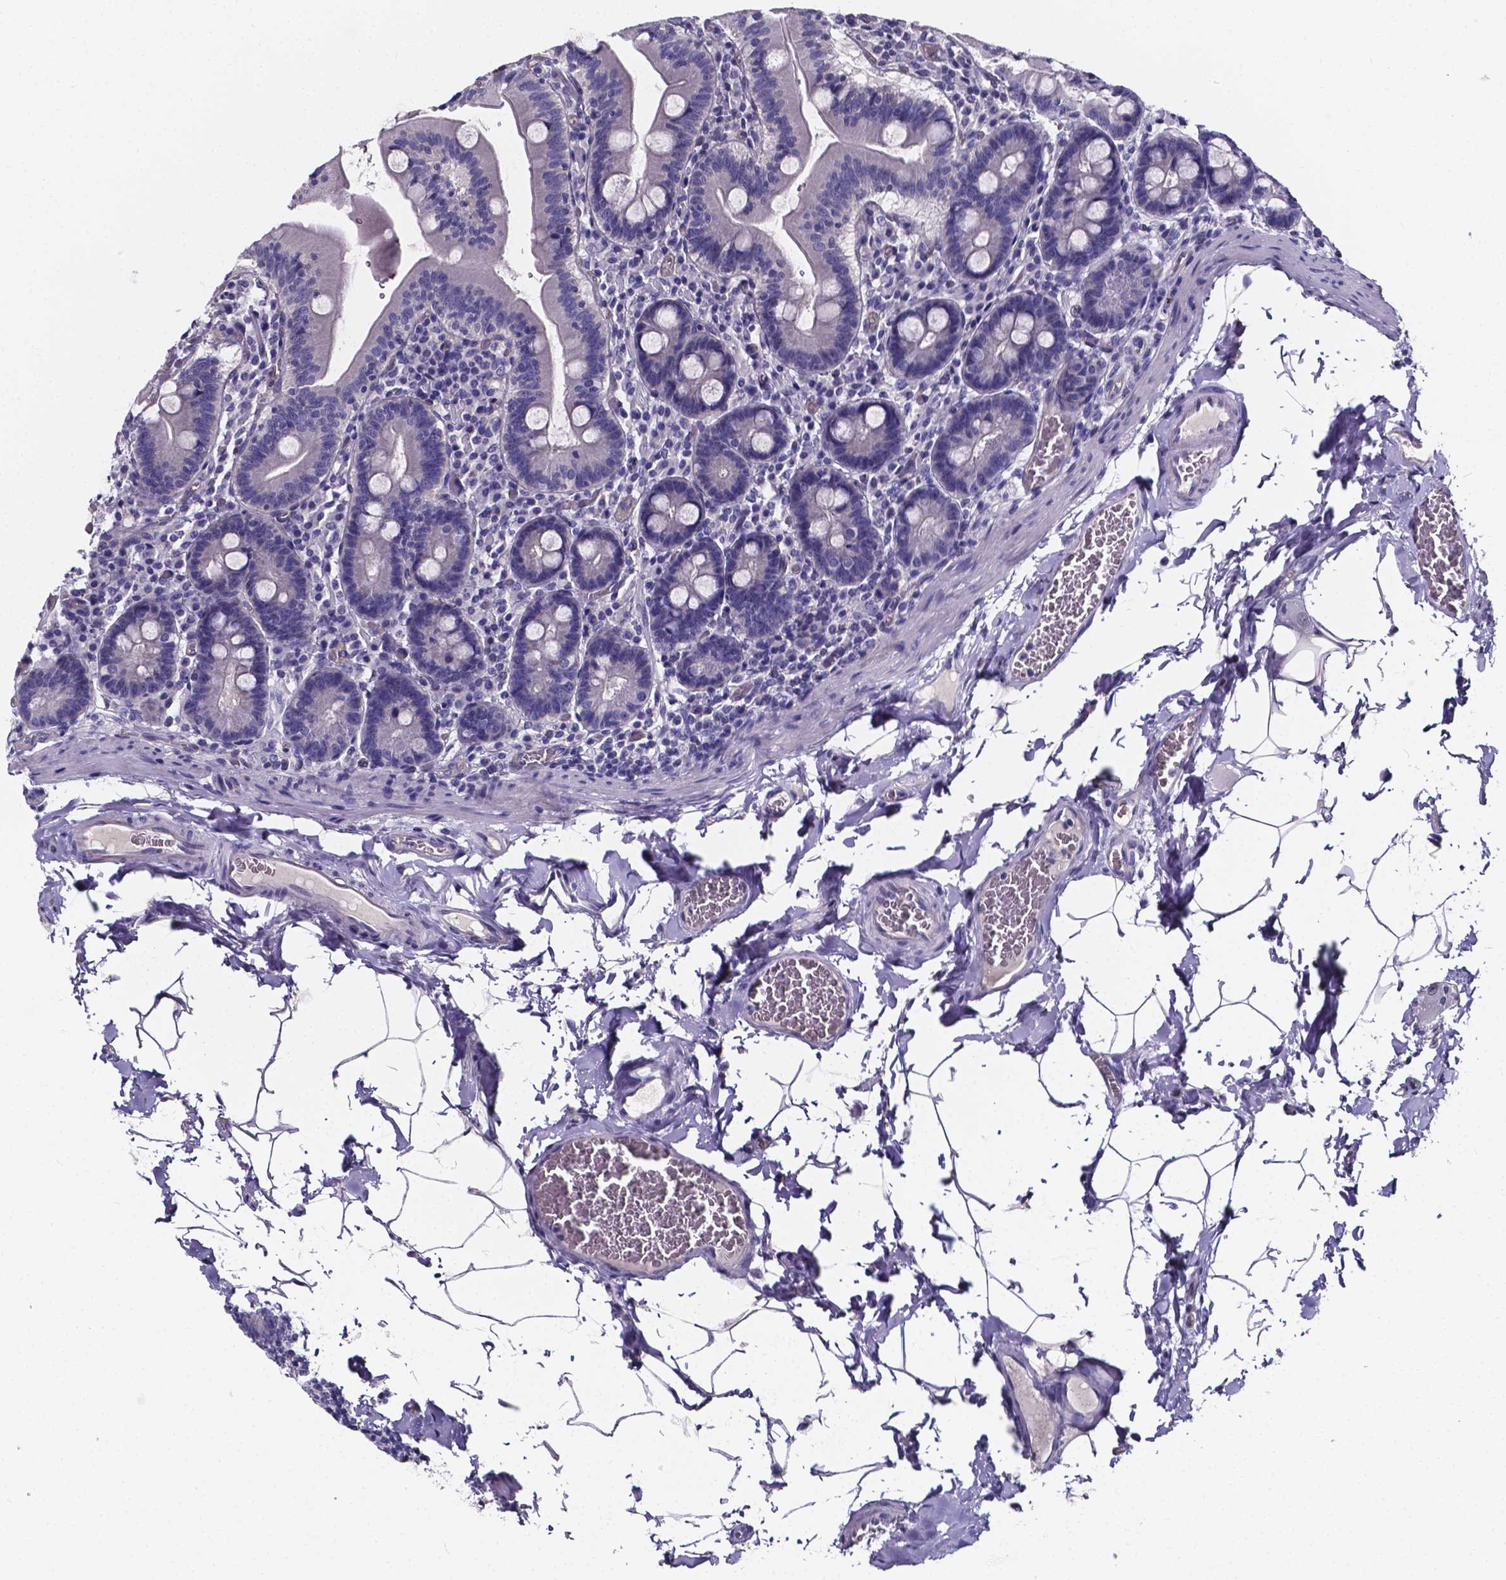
{"staining": {"intensity": "negative", "quantity": "none", "location": "none"}, "tissue": "small intestine", "cell_type": "Glandular cells", "image_type": "normal", "snomed": [{"axis": "morphology", "description": "Normal tissue, NOS"}, {"axis": "topography", "description": "Small intestine"}], "caption": "Immunohistochemistry image of unremarkable small intestine: small intestine stained with DAB displays no significant protein expression in glandular cells. (Stains: DAB IHC with hematoxylin counter stain, Microscopy: brightfield microscopy at high magnification).", "gene": "CACNG8", "patient": {"sex": "male", "age": 37}}